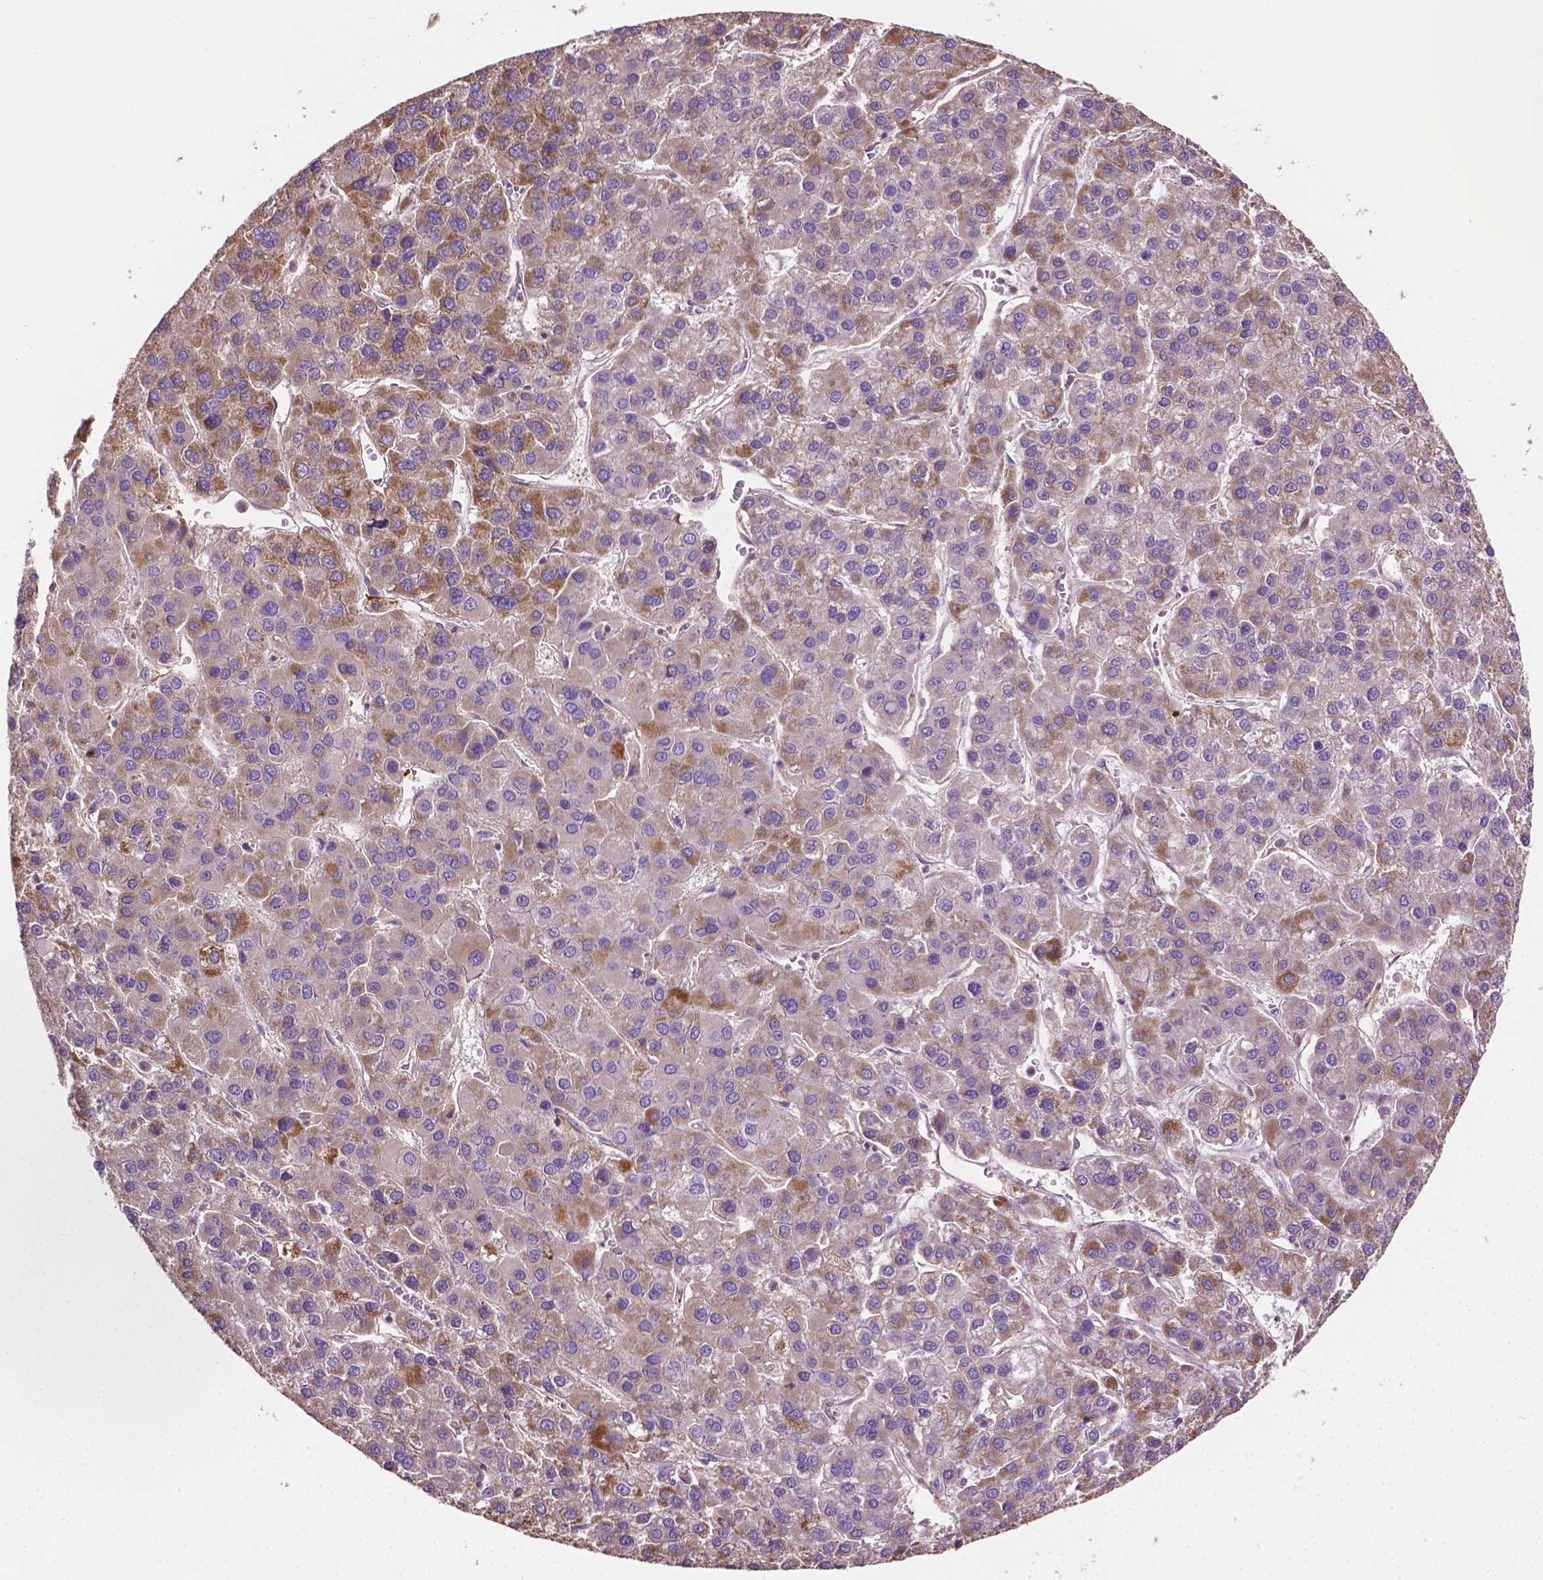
{"staining": {"intensity": "moderate", "quantity": "25%-75%", "location": "cytoplasmic/membranous"}, "tissue": "liver cancer", "cell_type": "Tumor cells", "image_type": "cancer", "snomed": [{"axis": "morphology", "description": "Carcinoma, Hepatocellular, NOS"}, {"axis": "topography", "description": "Liver"}], "caption": "Brown immunohistochemical staining in liver cancer reveals moderate cytoplasmic/membranous staining in about 25%-75% of tumor cells.", "gene": "LRR1", "patient": {"sex": "female", "age": 41}}